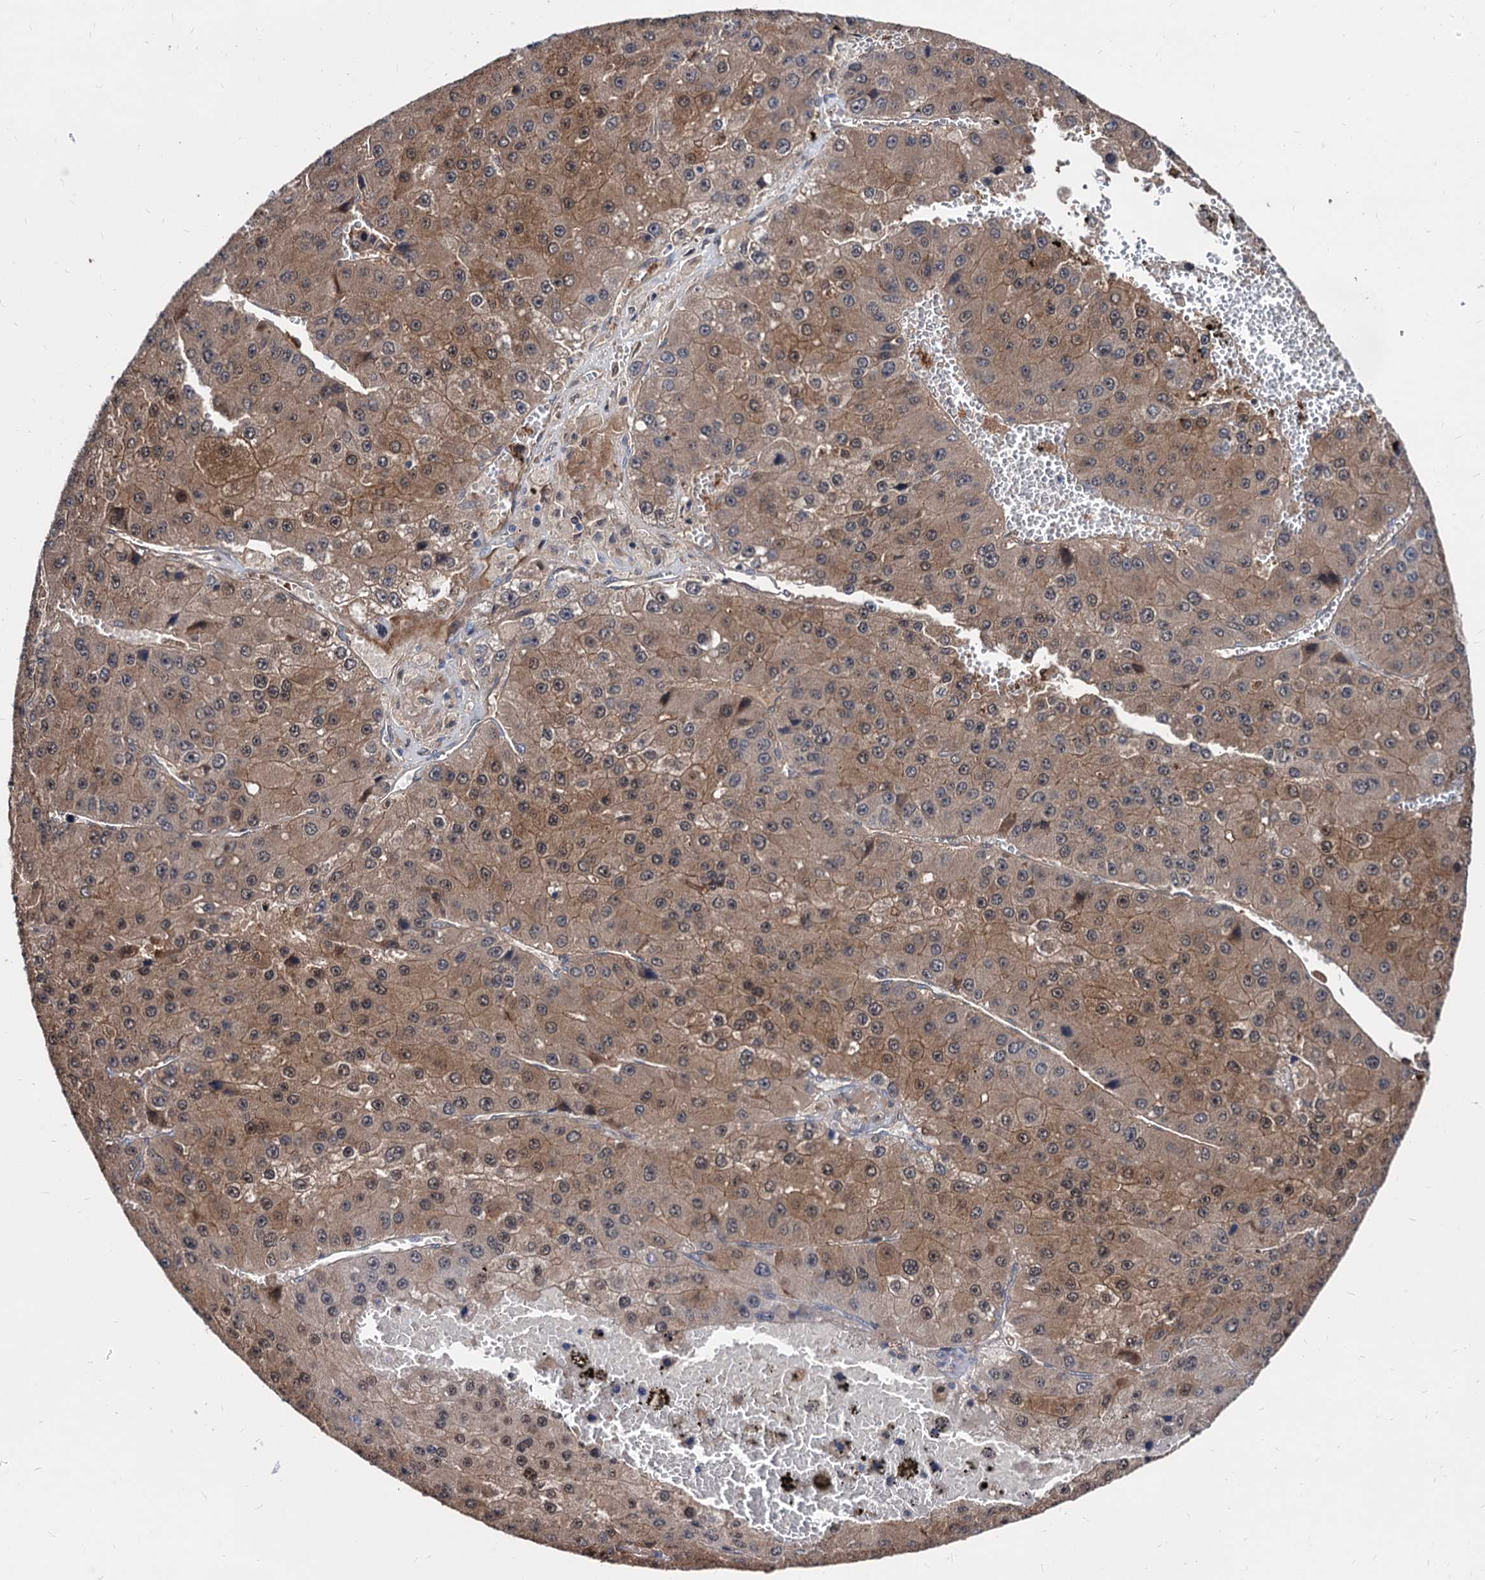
{"staining": {"intensity": "moderate", "quantity": ">75%", "location": "cytoplasmic/membranous,nuclear"}, "tissue": "liver cancer", "cell_type": "Tumor cells", "image_type": "cancer", "snomed": [{"axis": "morphology", "description": "Carcinoma, Hepatocellular, NOS"}, {"axis": "topography", "description": "Liver"}], "caption": "IHC (DAB (3,3'-diaminobenzidine)) staining of human liver cancer exhibits moderate cytoplasmic/membranous and nuclear protein positivity in about >75% of tumor cells.", "gene": "CPPED1", "patient": {"sex": "female", "age": 73}}